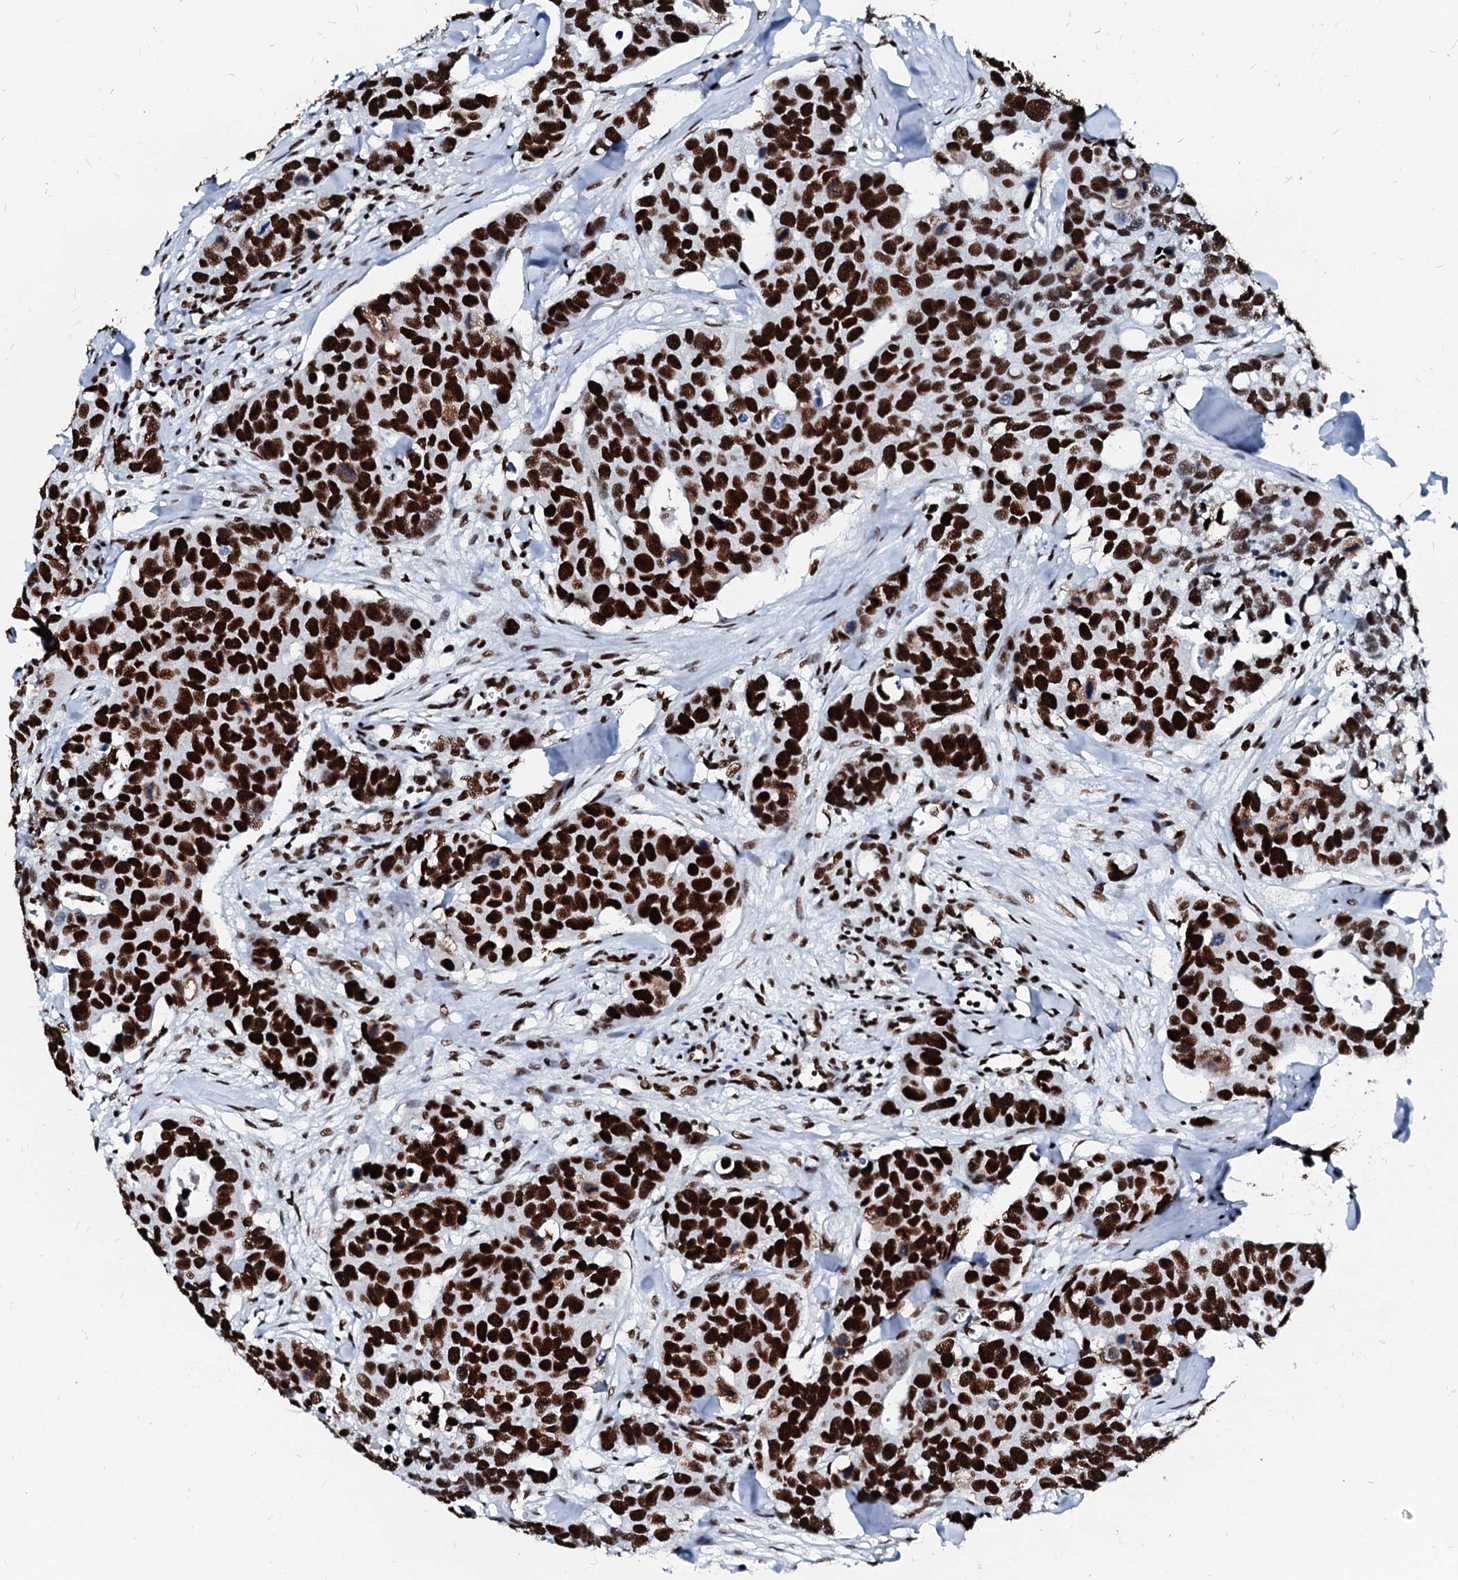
{"staining": {"intensity": "strong", "quantity": ">75%", "location": "nuclear"}, "tissue": "breast cancer", "cell_type": "Tumor cells", "image_type": "cancer", "snomed": [{"axis": "morphology", "description": "Duct carcinoma"}, {"axis": "topography", "description": "Breast"}], "caption": "A brown stain labels strong nuclear expression of a protein in human breast cancer tumor cells. Nuclei are stained in blue.", "gene": "RALY", "patient": {"sex": "female", "age": 83}}